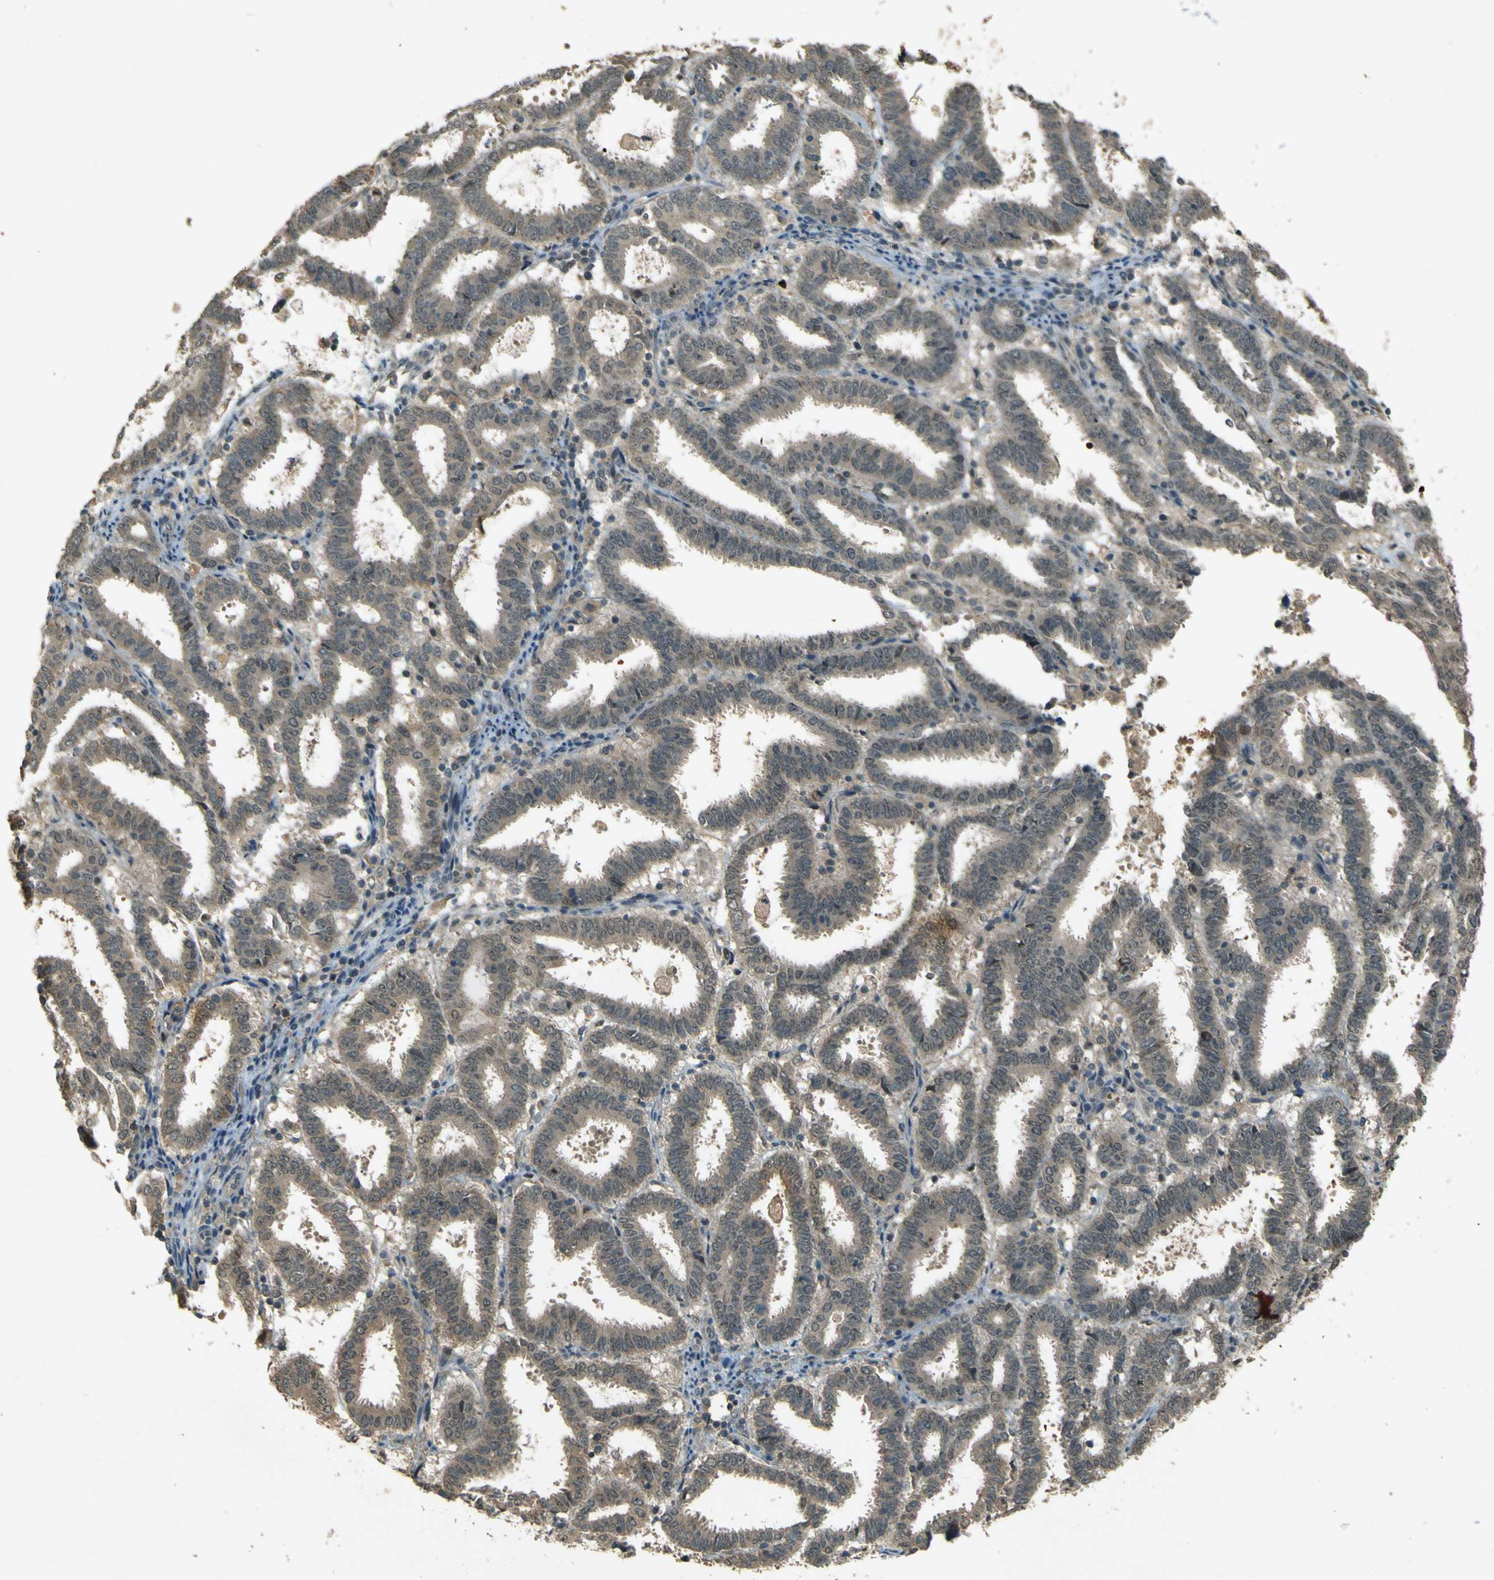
{"staining": {"intensity": "weak", "quantity": ">75%", "location": "cytoplasmic/membranous"}, "tissue": "endometrial cancer", "cell_type": "Tumor cells", "image_type": "cancer", "snomed": [{"axis": "morphology", "description": "Adenocarcinoma, NOS"}, {"axis": "topography", "description": "Uterus"}], "caption": "Brown immunohistochemical staining in human endometrial cancer exhibits weak cytoplasmic/membranous positivity in approximately >75% of tumor cells.", "gene": "MPDZ", "patient": {"sex": "female", "age": 83}}